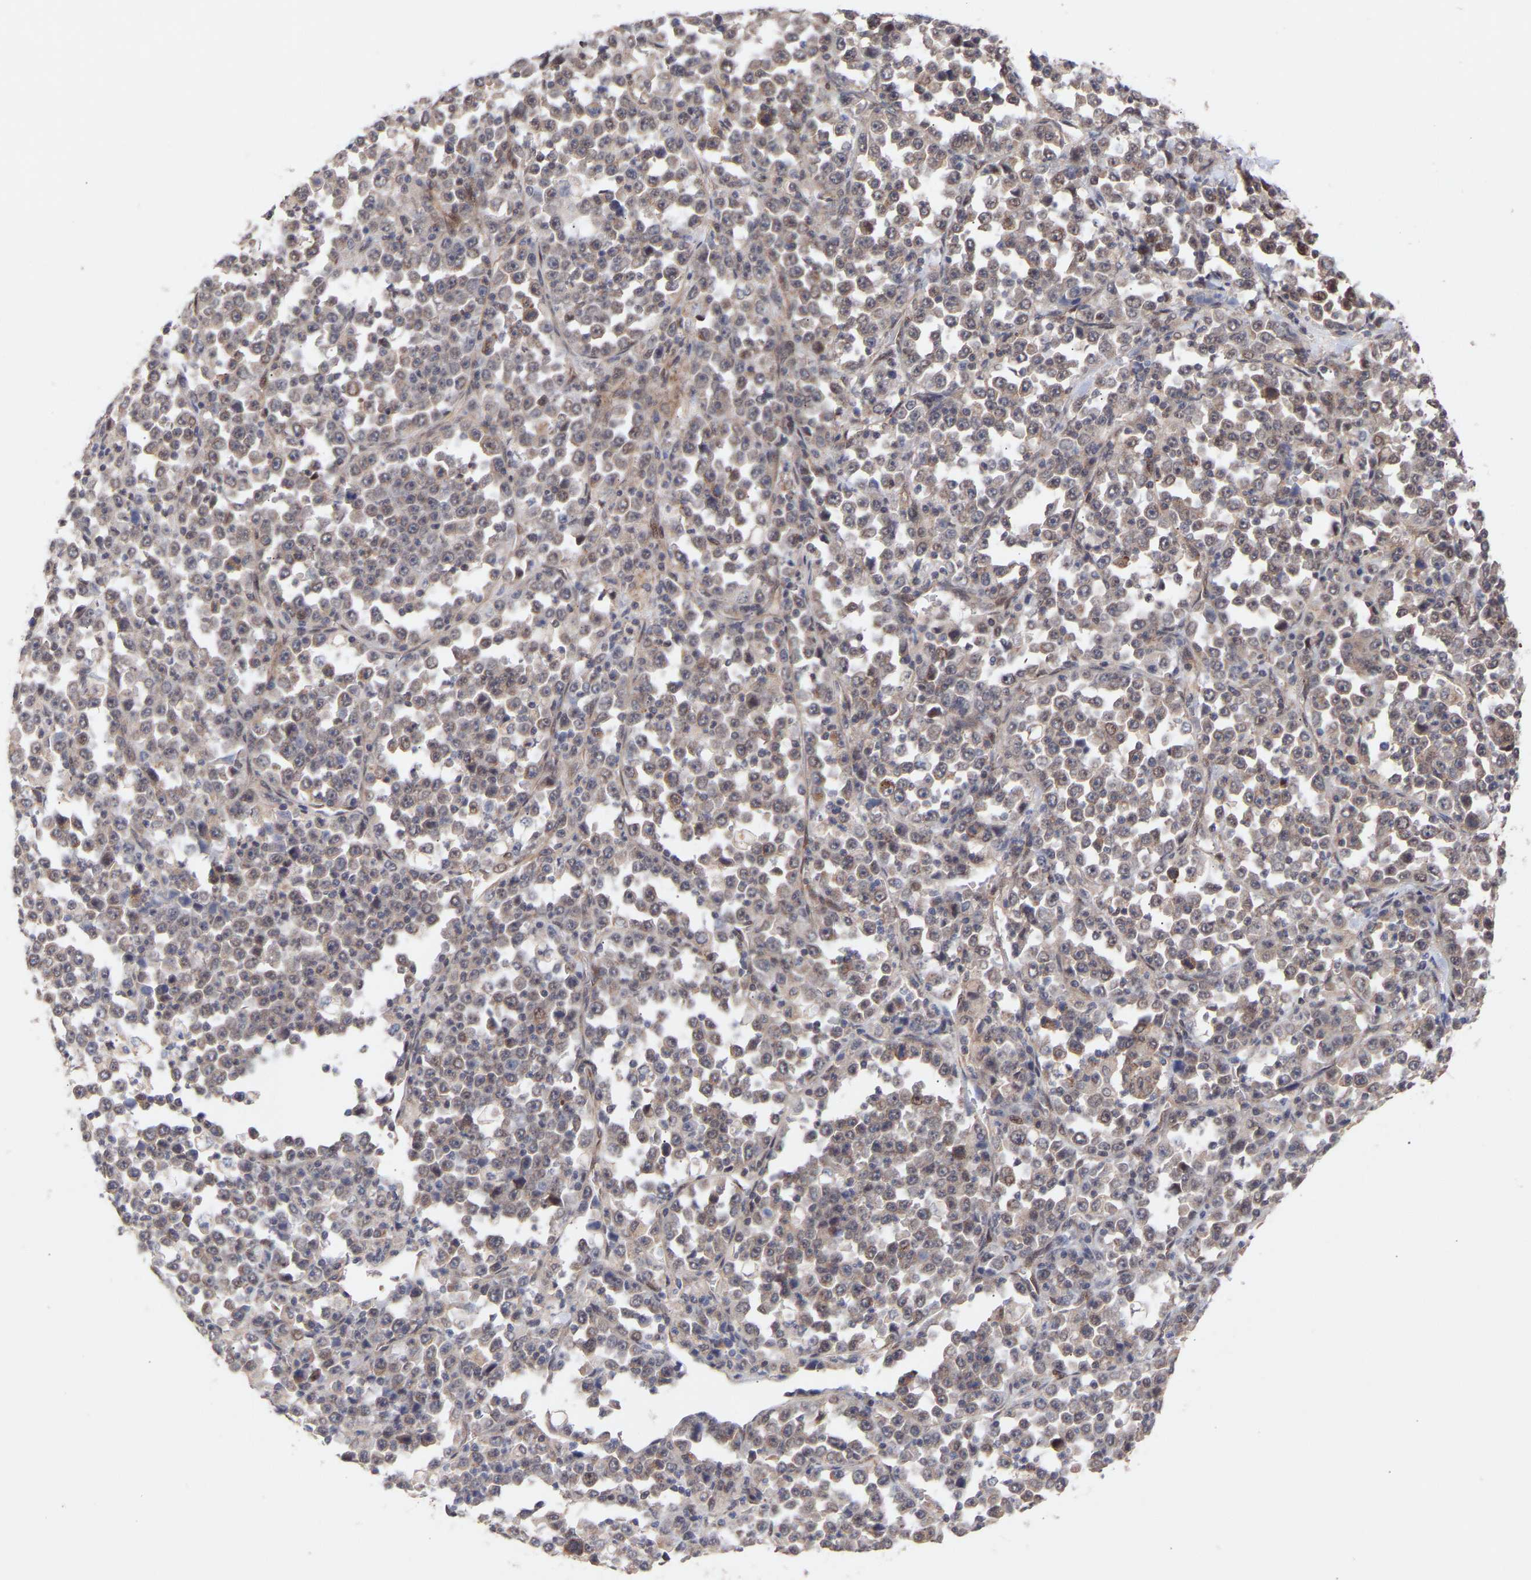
{"staining": {"intensity": "weak", "quantity": "<25%", "location": "cytoplasmic/membranous,nuclear"}, "tissue": "stomach cancer", "cell_type": "Tumor cells", "image_type": "cancer", "snomed": [{"axis": "morphology", "description": "Normal tissue, NOS"}, {"axis": "morphology", "description": "Adenocarcinoma, NOS"}, {"axis": "topography", "description": "Stomach, upper"}, {"axis": "topography", "description": "Stomach"}], "caption": "The micrograph demonstrates no significant staining in tumor cells of stomach adenocarcinoma.", "gene": "PDLIM5", "patient": {"sex": "male", "age": 59}}